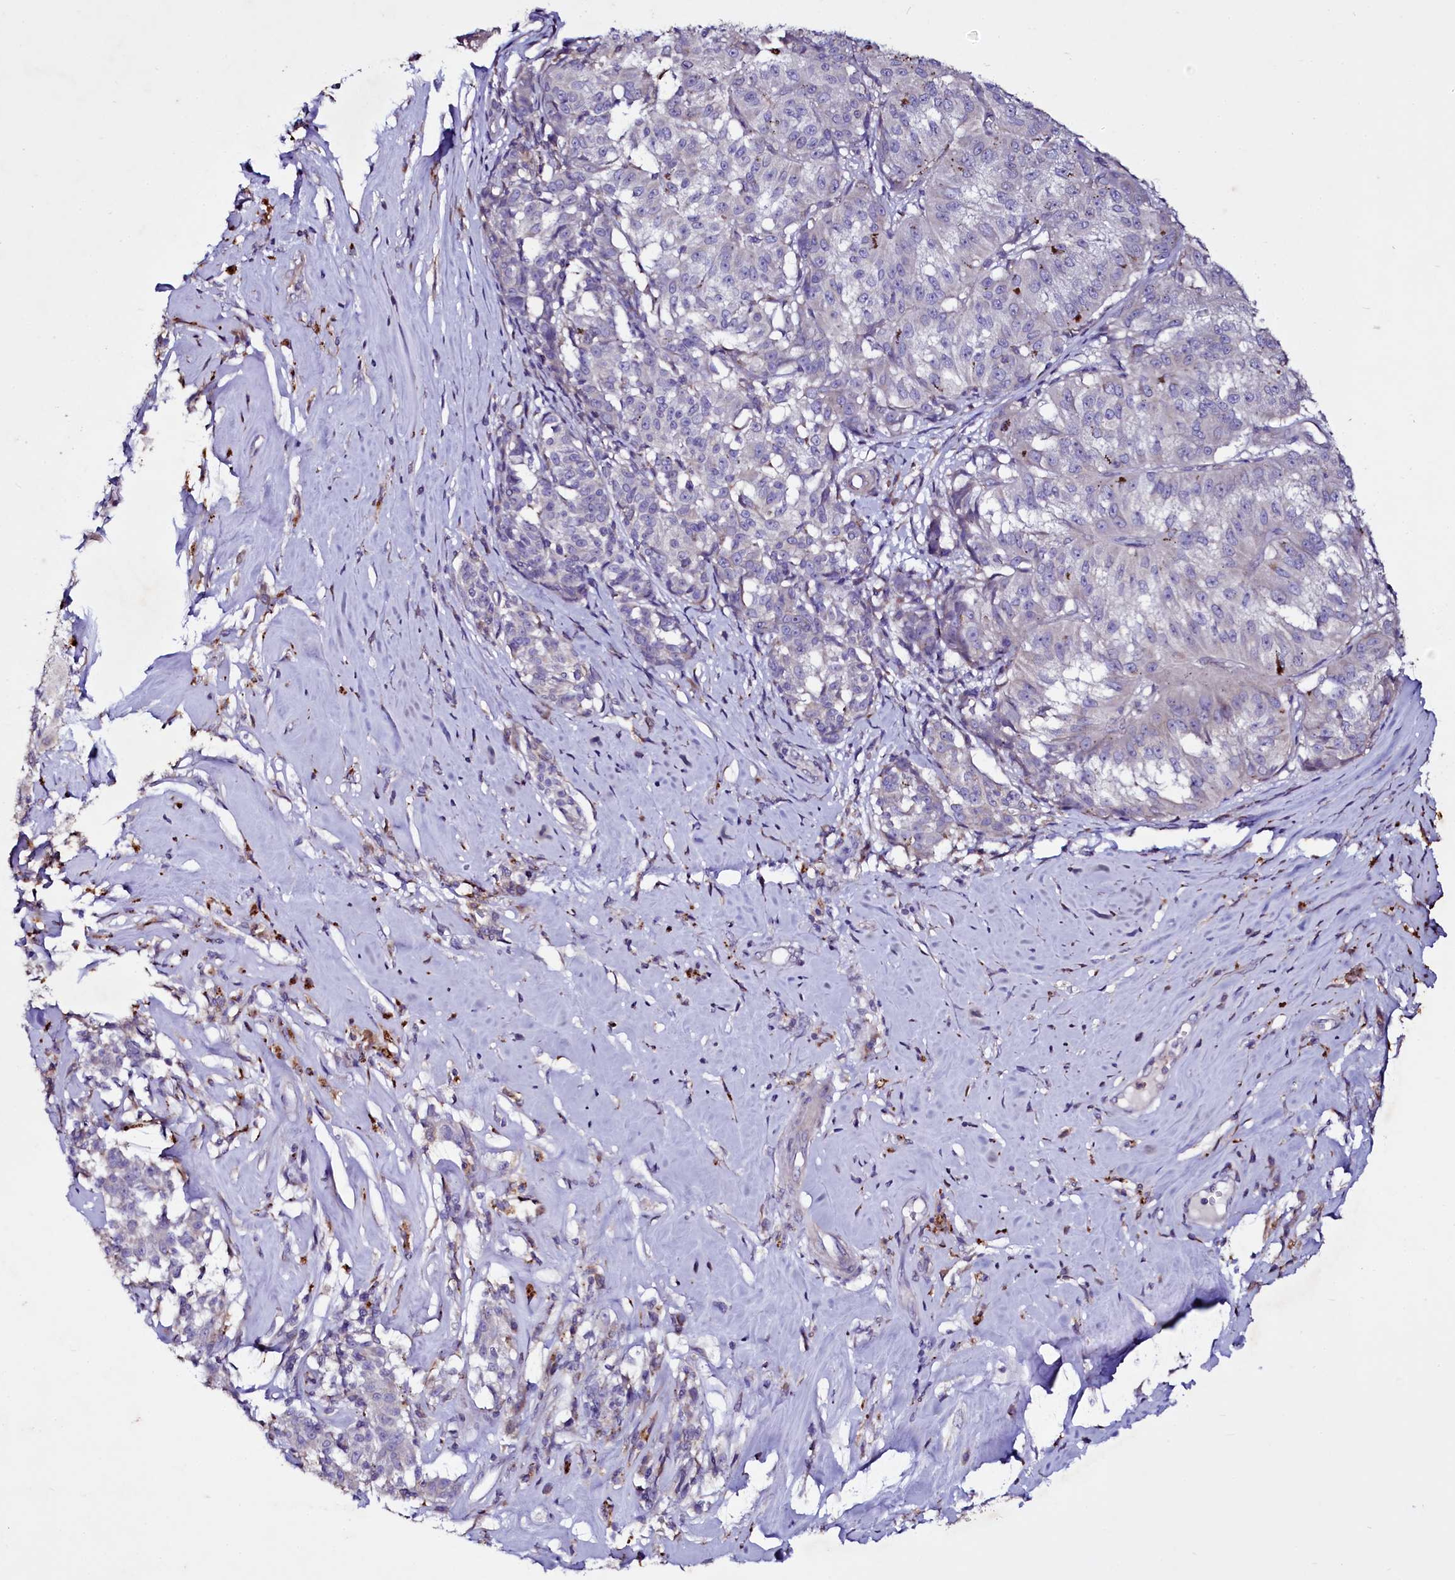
{"staining": {"intensity": "negative", "quantity": "none", "location": "none"}, "tissue": "melanoma", "cell_type": "Tumor cells", "image_type": "cancer", "snomed": [{"axis": "morphology", "description": "Malignant melanoma, NOS"}, {"axis": "topography", "description": "Skin"}], "caption": "DAB immunohistochemical staining of human malignant melanoma demonstrates no significant expression in tumor cells.", "gene": "SELENOT", "patient": {"sex": "female", "age": 72}}